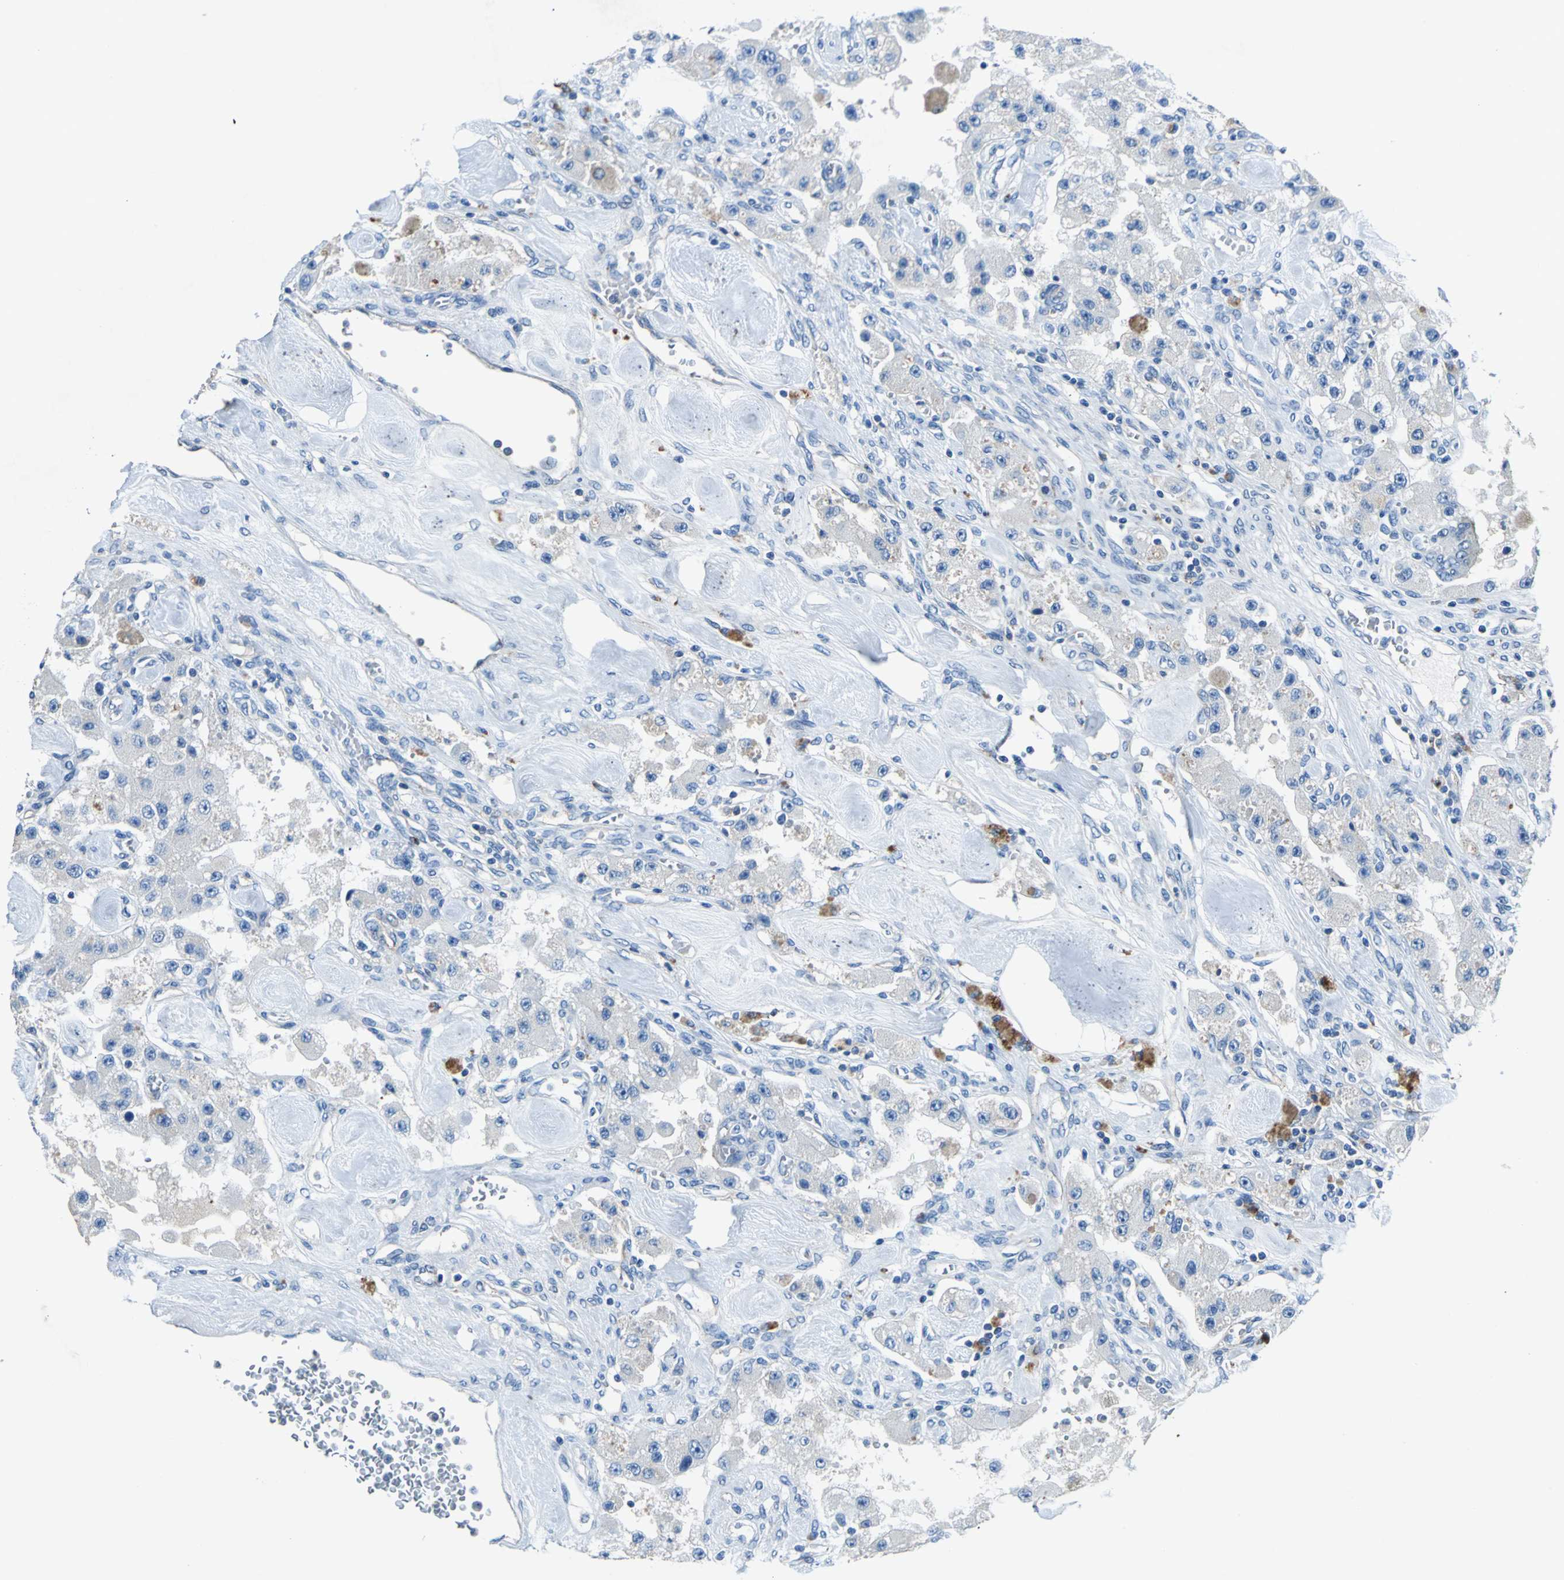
{"staining": {"intensity": "weak", "quantity": "25%-75%", "location": "cytoplasmic/membranous"}, "tissue": "carcinoid", "cell_type": "Tumor cells", "image_type": "cancer", "snomed": [{"axis": "morphology", "description": "Carcinoid, malignant, NOS"}, {"axis": "topography", "description": "Pancreas"}], "caption": "IHC image of carcinoid (malignant) stained for a protein (brown), which shows low levels of weak cytoplasmic/membranous staining in approximately 25%-75% of tumor cells.", "gene": "RPS13", "patient": {"sex": "male", "age": 41}}